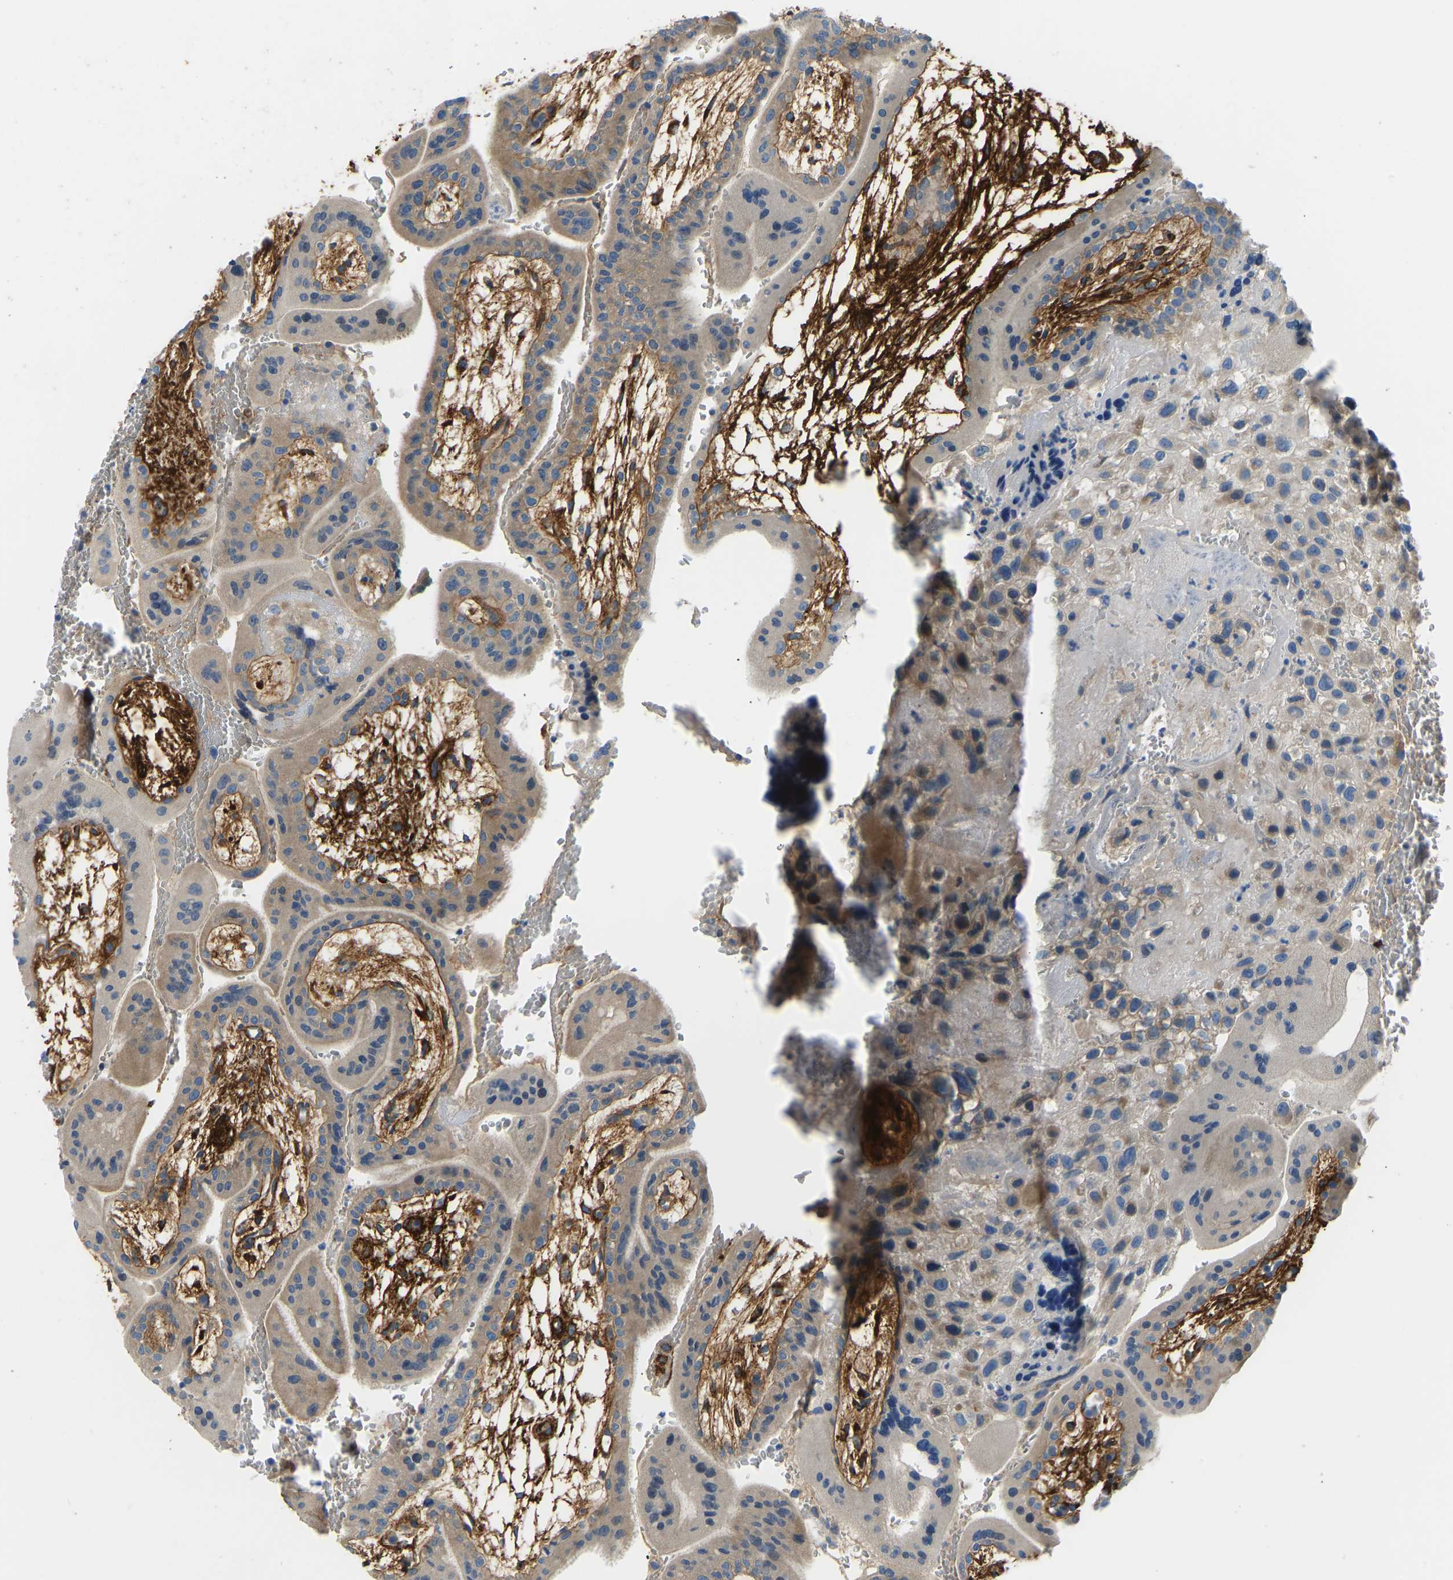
{"staining": {"intensity": "moderate", "quantity": "25%-75%", "location": "cytoplasmic/membranous"}, "tissue": "placenta", "cell_type": "Trophoblastic cells", "image_type": "normal", "snomed": [{"axis": "morphology", "description": "Normal tissue, NOS"}, {"axis": "topography", "description": "Placenta"}], "caption": "Placenta stained with immunohistochemistry displays moderate cytoplasmic/membranous positivity in approximately 25%-75% of trophoblastic cells.", "gene": "COL15A1", "patient": {"sex": "female", "age": 35}}